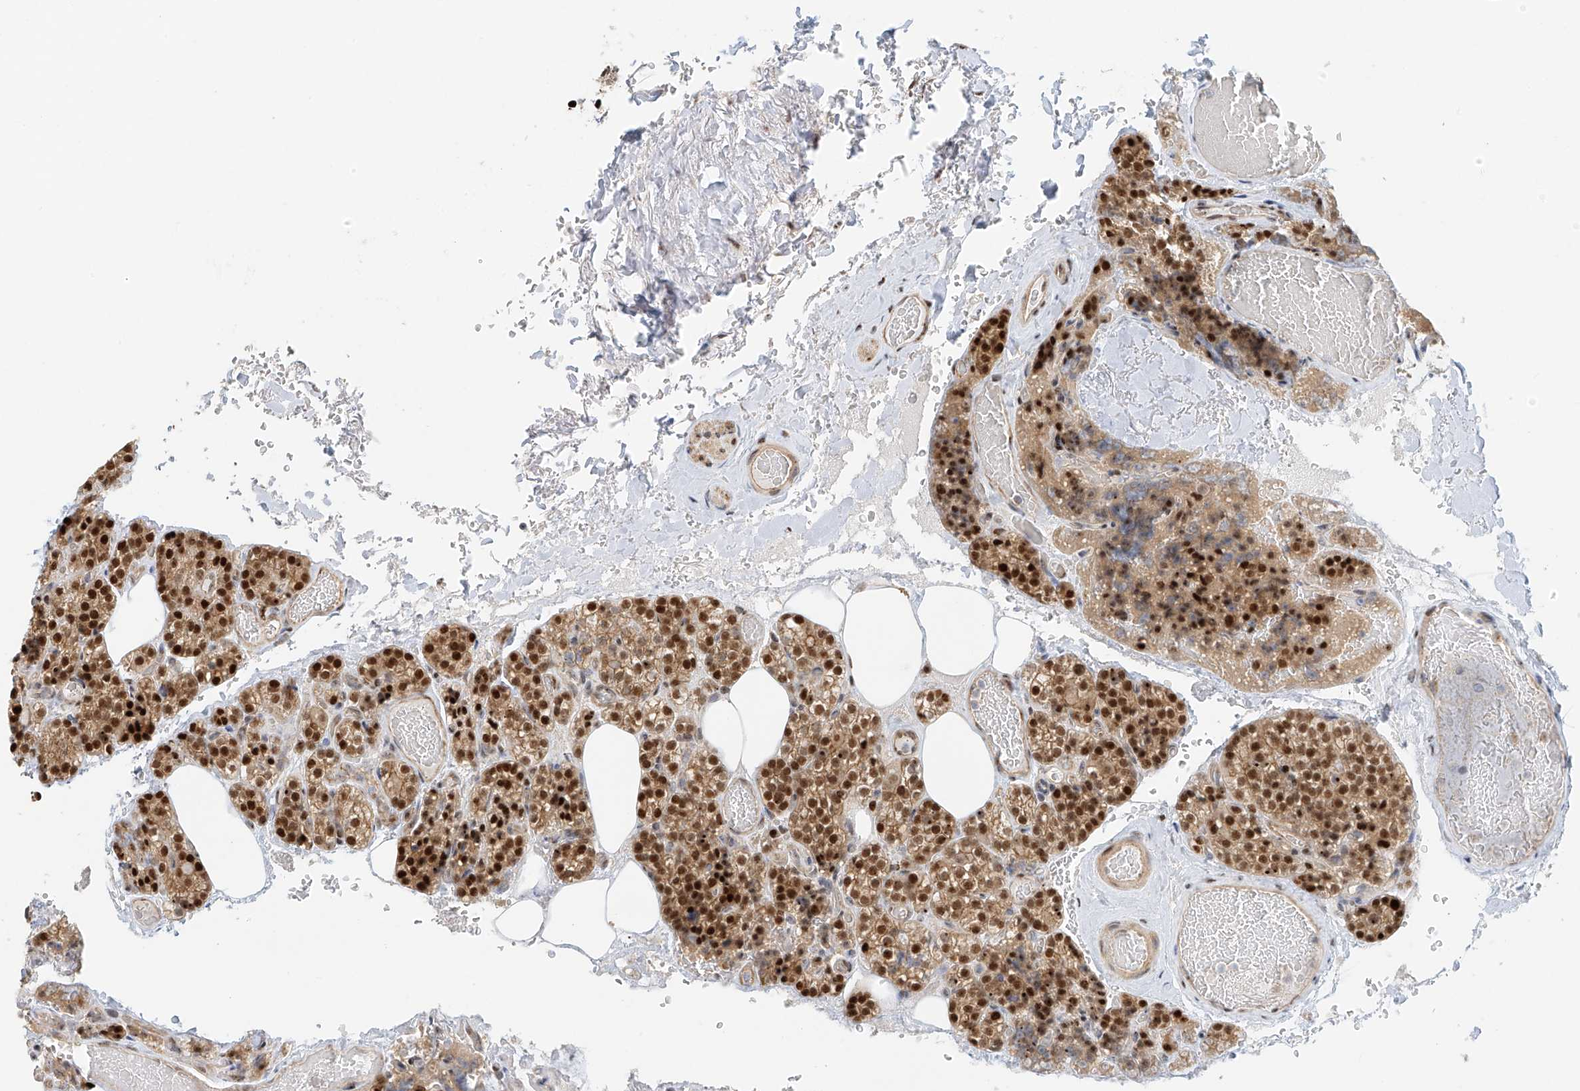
{"staining": {"intensity": "strong", "quantity": ">75%", "location": "cytoplasmic/membranous,nuclear"}, "tissue": "parathyroid gland", "cell_type": "Glandular cells", "image_type": "normal", "snomed": [{"axis": "morphology", "description": "Normal tissue, NOS"}, {"axis": "topography", "description": "Parathyroid gland"}], "caption": "This is a micrograph of immunohistochemistry staining of normal parathyroid gland, which shows strong expression in the cytoplasmic/membranous,nuclear of glandular cells.", "gene": "ZNF514", "patient": {"sex": "male", "age": 87}}